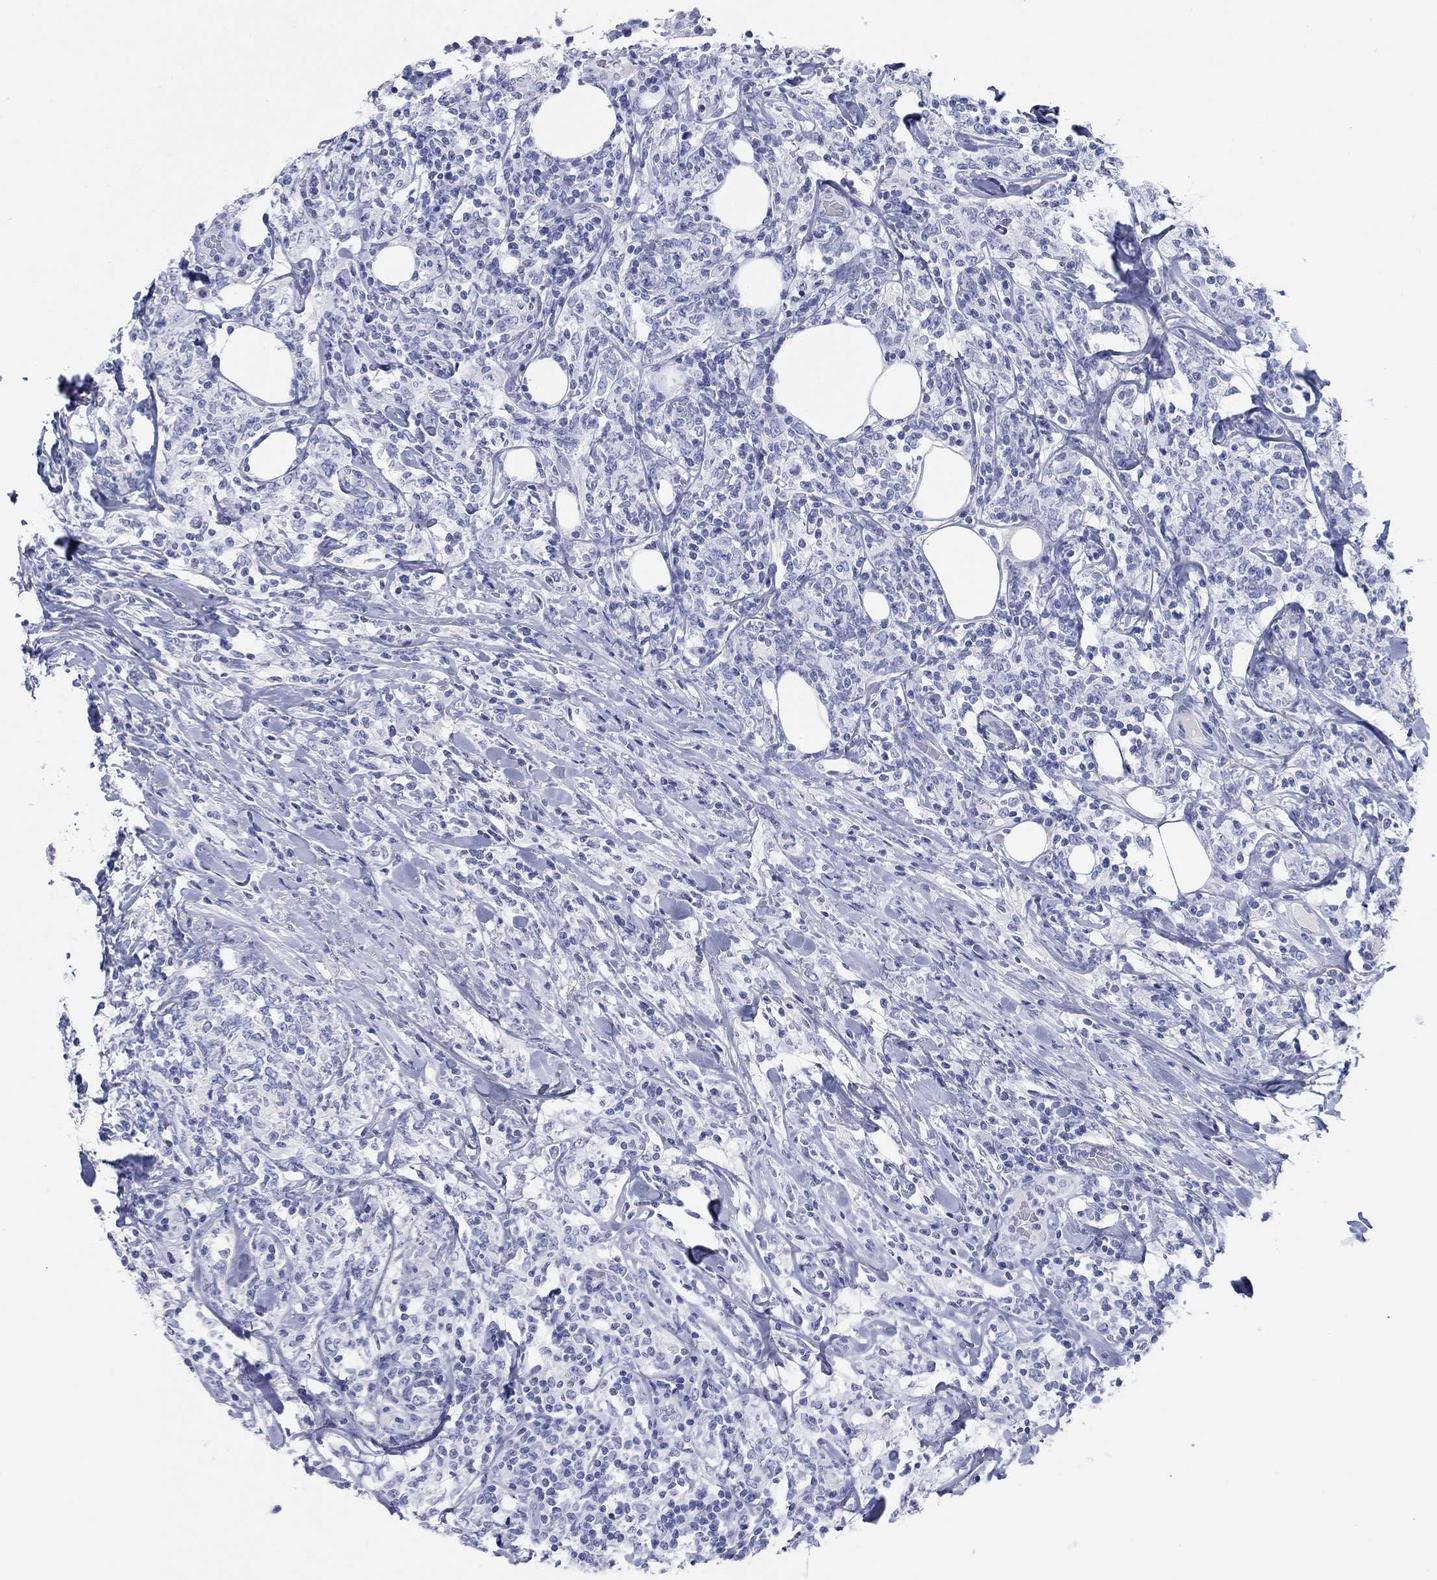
{"staining": {"intensity": "negative", "quantity": "none", "location": "none"}, "tissue": "lymphoma", "cell_type": "Tumor cells", "image_type": "cancer", "snomed": [{"axis": "morphology", "description": "Malignant lymphoma, non-Hodgkin's type, High grade"}, {"axis": "topography", "description": "Lymph node"}], "caption": "DAB immunohistochemical staining of human malignant lymphoma, non-Hodgkin's type (high-grade) exhibits no significant positivity in tumor cells.", "gene": "PDYN", "patient": {"sex": "female", "age": 84}}